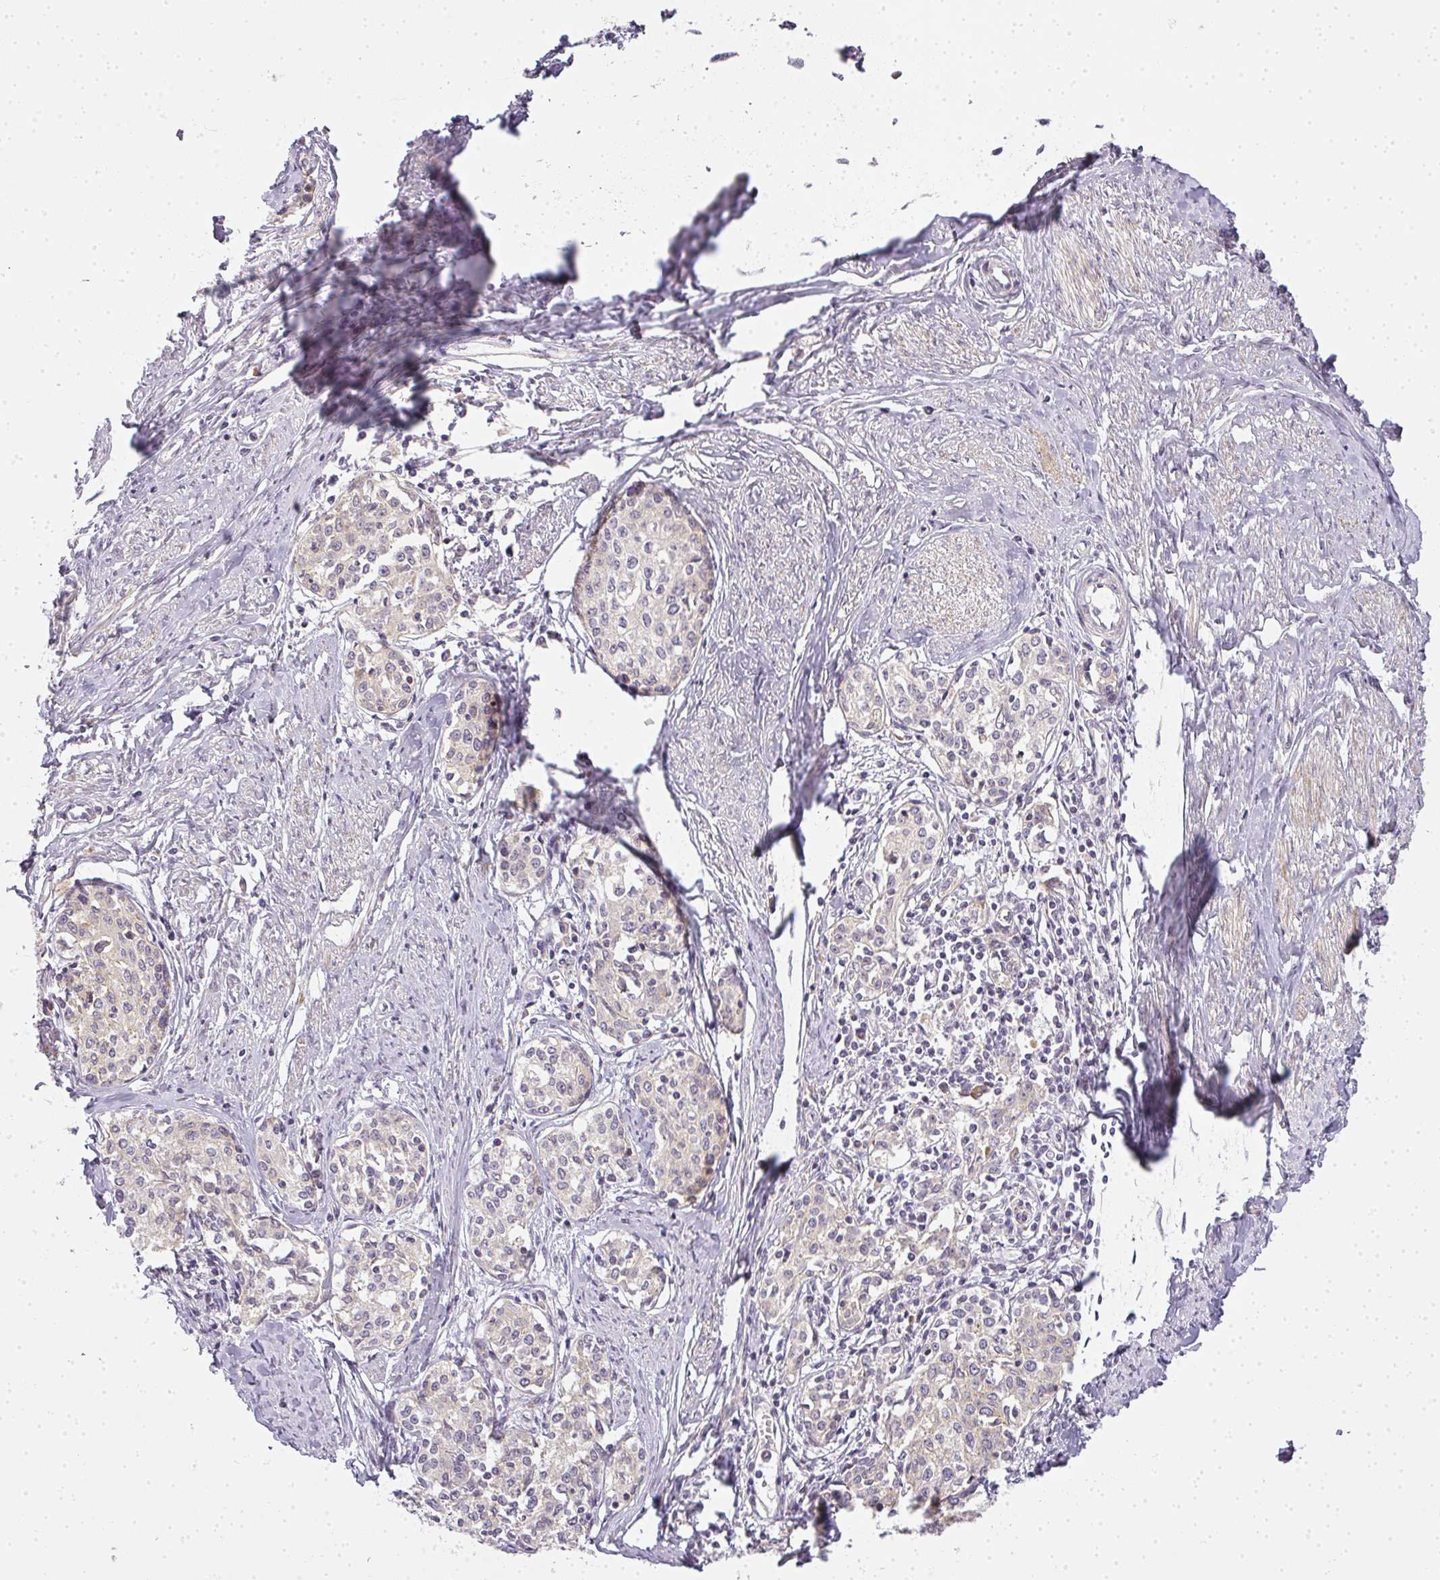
{"staining": {"intensity": "negative", "quantity": "none", "location": "none"}, "tissue": "cervical cancer", "cell_type": "Tumor cells", "image_type": "cancer", "snomed": [{"axis": "morphology", "description": "Squamous cell carcinoma, NOS"}, {"axis": "morphology", "description": "Adenocarcinoma, NOS"}, {"axis": "topography", "description": "Cervix"}], "caption": "This photomicrograph is of cervical cancer (squamous cell carcinoma) stained with IHC to label a protein in brown with the nuclei are counter-stained blue. There is no expression in tumor cells. The staining was performed using DAB (3,3'-diaminobenzidine) to visualize the protein expression in brown, while the nuclei were stained in blue with hematoxylin (Magnification: 20x).", "gene": "MED19", "patient": {"sex": "female", "age": 52}}